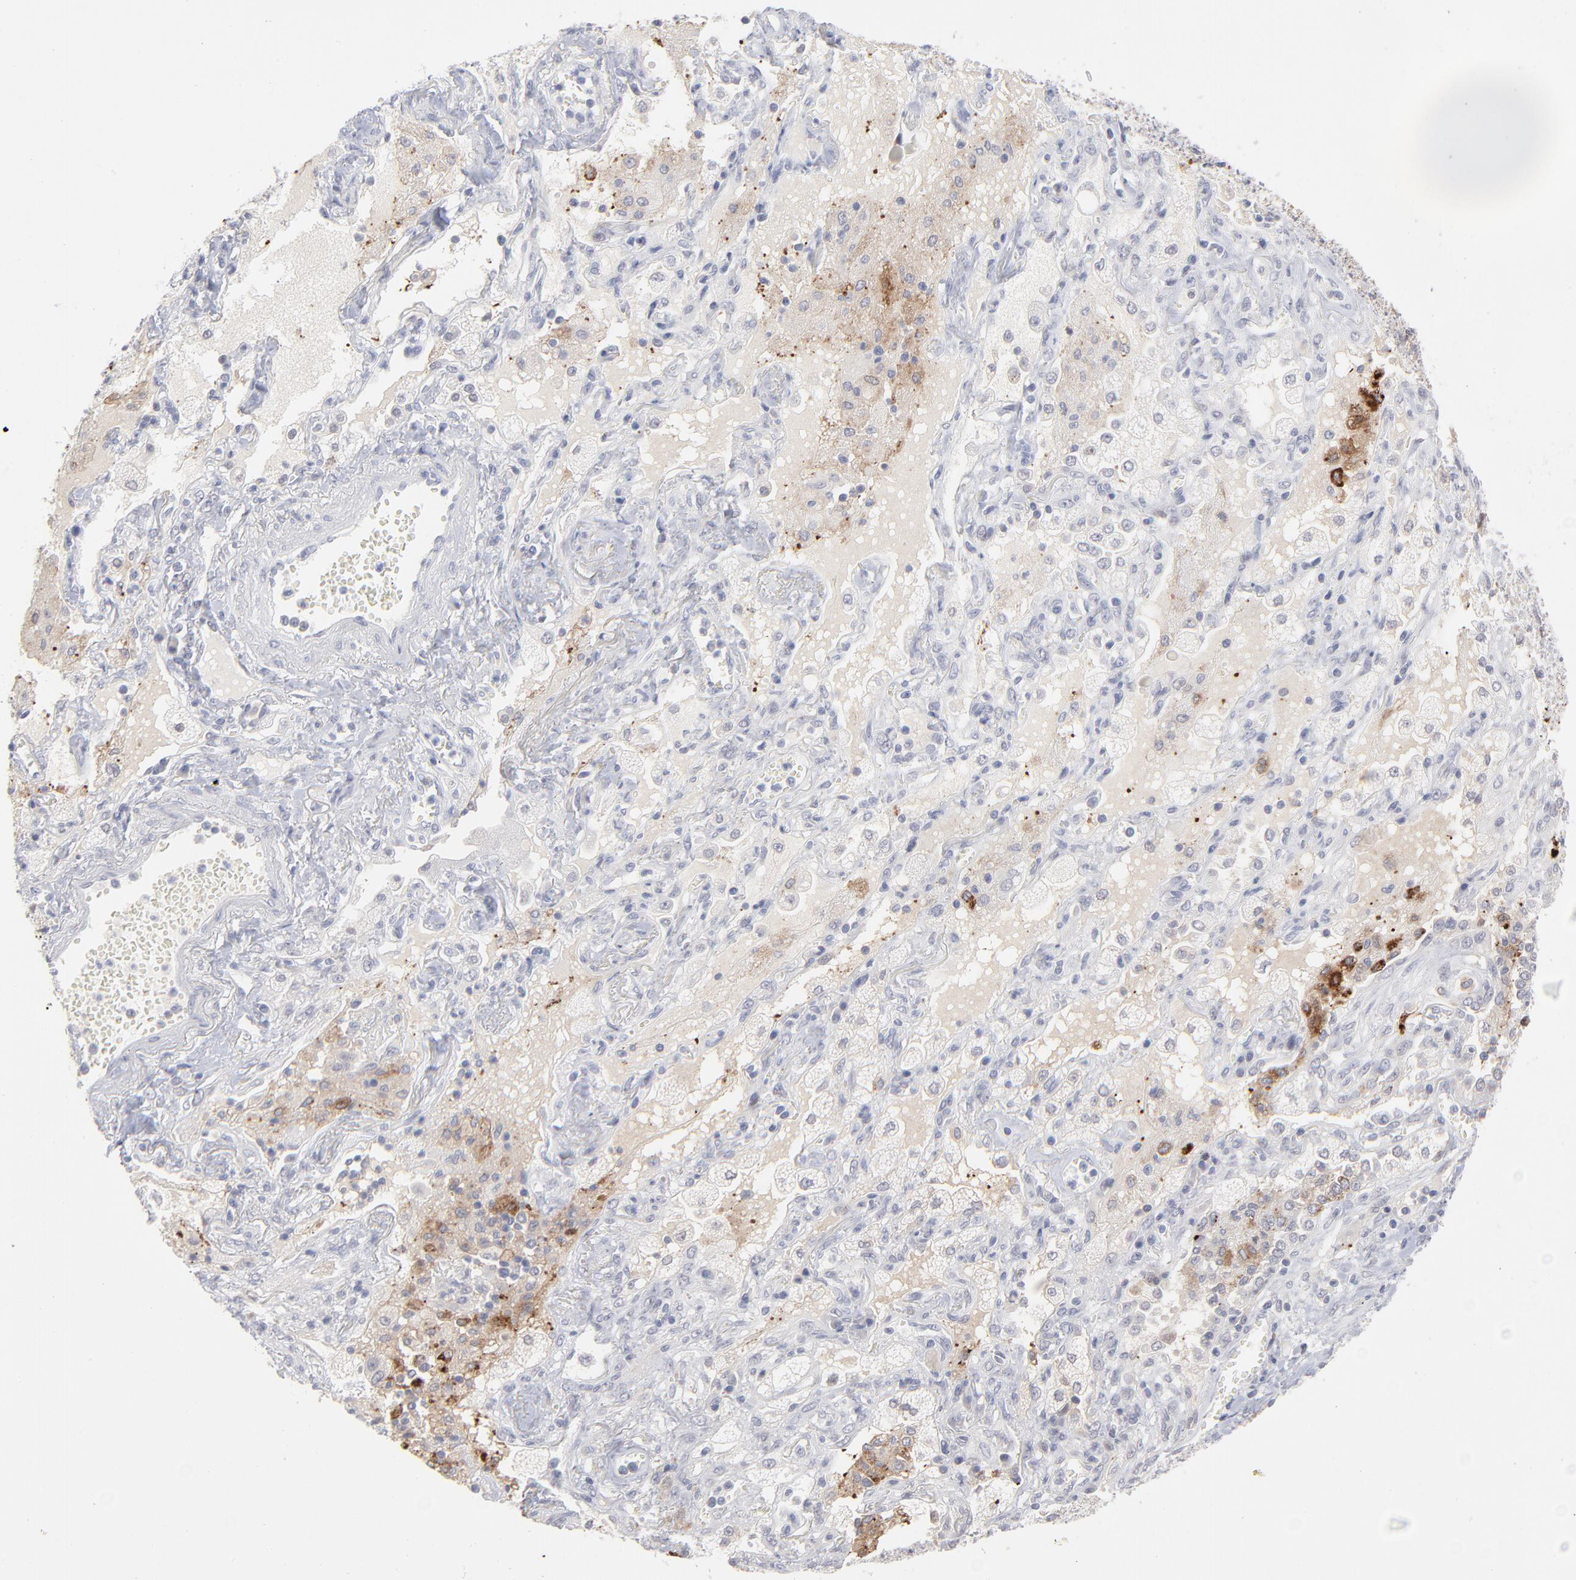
{"staining": {"intensity": "negative", "quantity": "none", "location": "none"}, "tissue": "lung cancer", "cell_type": "Tumor cells", "image_type": "cancer", "snomed": [{"axis": "morphology", "description": "Squamous cell carcinoma, NOS"}, {"axis": "topography", "description": "Lung"}], "caption": "IHC photomicrograph of lung cancer (squamous cell carcinoma) stained for a protein (brown), which shows no expression in tumor cells. Nuclei are stained in blue.", "gene": "CCR2", "patient": {"sex": "female", "age": 76}}